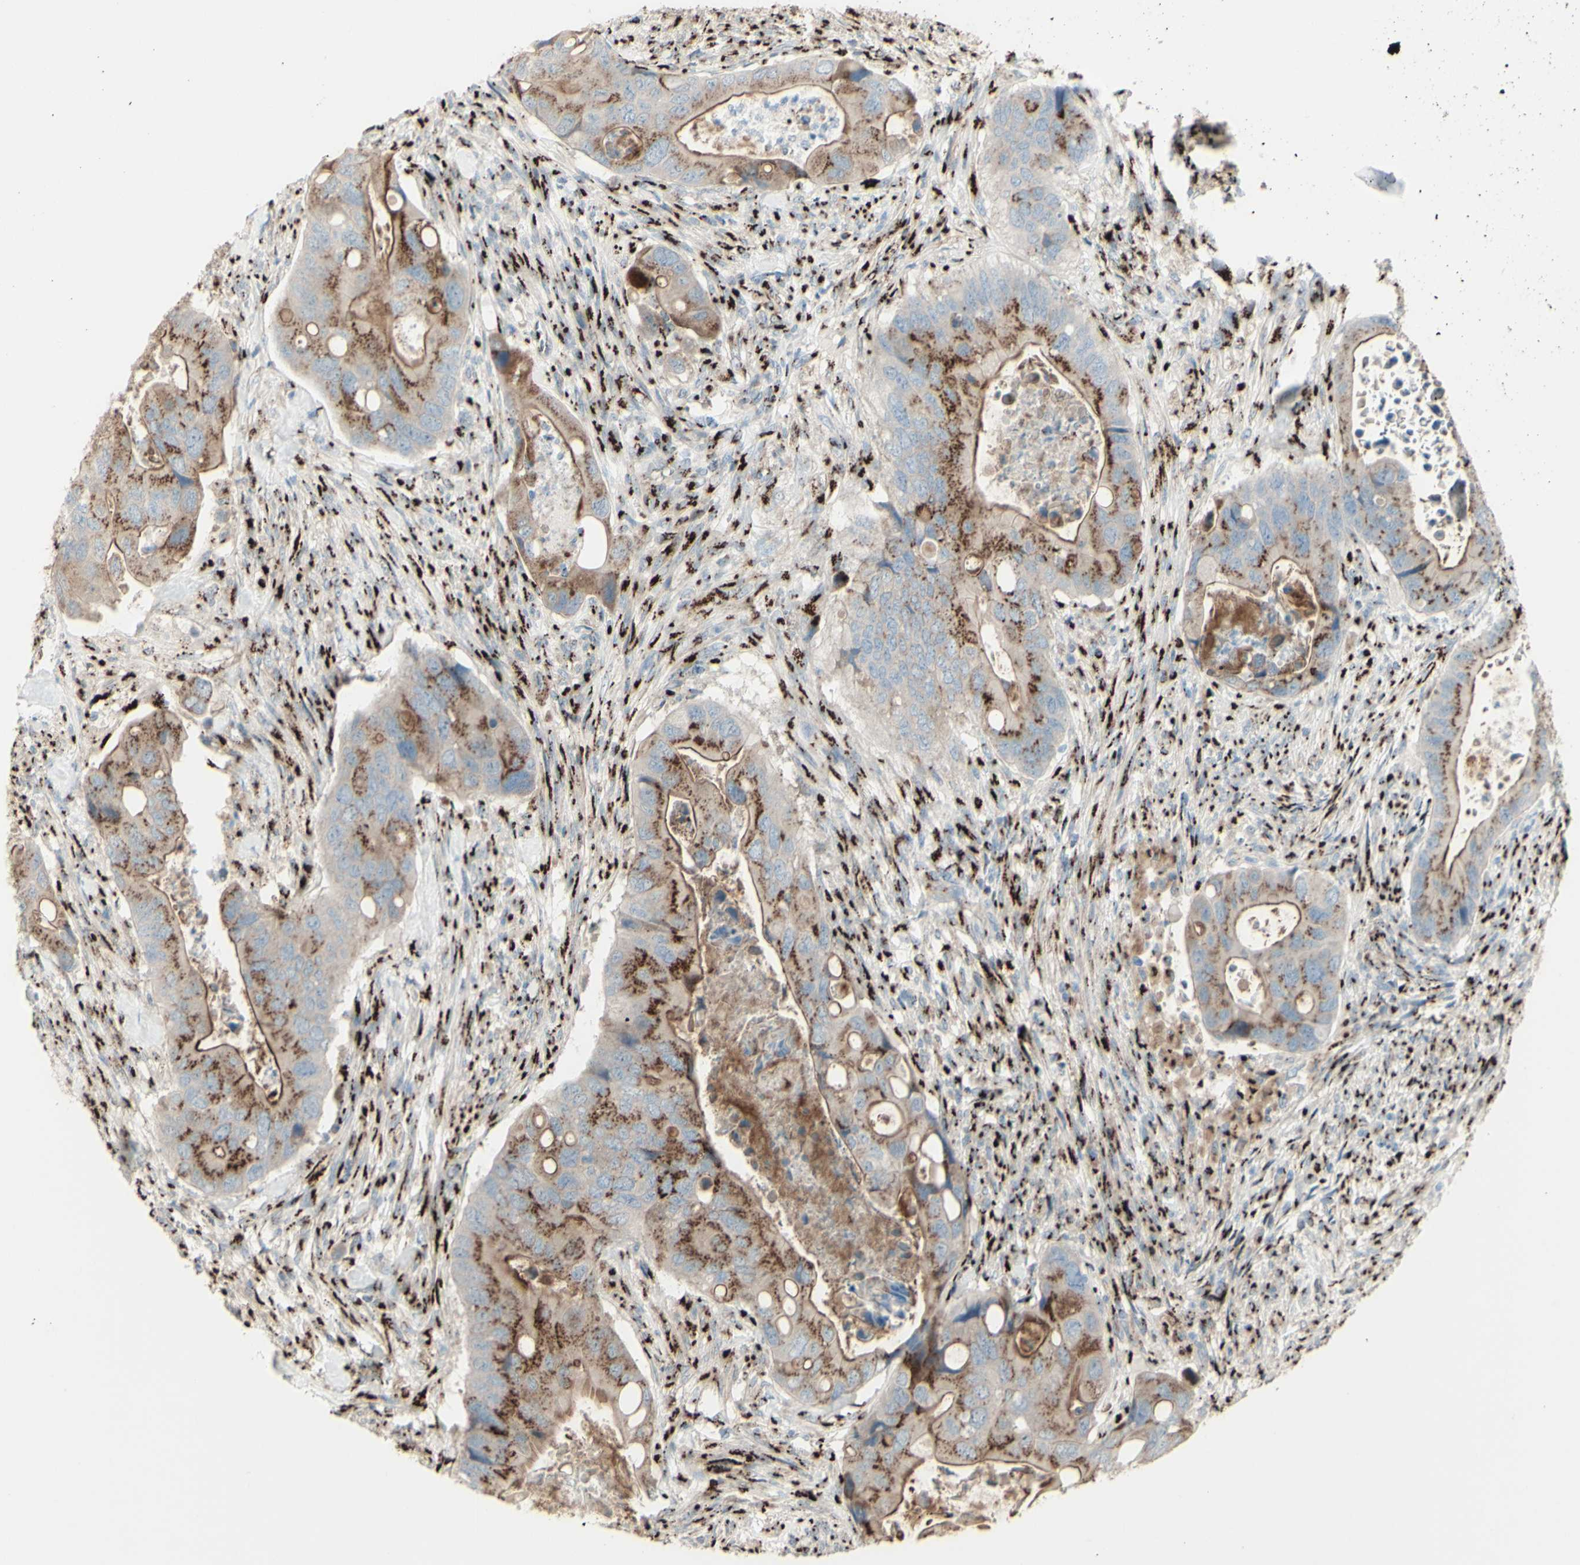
{"staining": {"intensity": "moderate", "quantity": ">75%", "location": "cytoplasmic/membranous"}, "tissue": "colorectal cancer", "cell_type": "Tumor cells", "image_type": "cancer", "snomed": [{"axis": "morphology", "description": "Adenocarcinoma, NOS"}, {"axis": "topography", "description": "Rectum"}], "caption": "Immunohistochemical staining of human colorectal adenocarcinoma demonstrates medium levels of moderate cytoplasmic/membranous protein positivity in about >75% of tumor cells. Nuclei are stained in blue.", "gene": "BPNT2", "patient": {"sex": "female", "age": 57}}